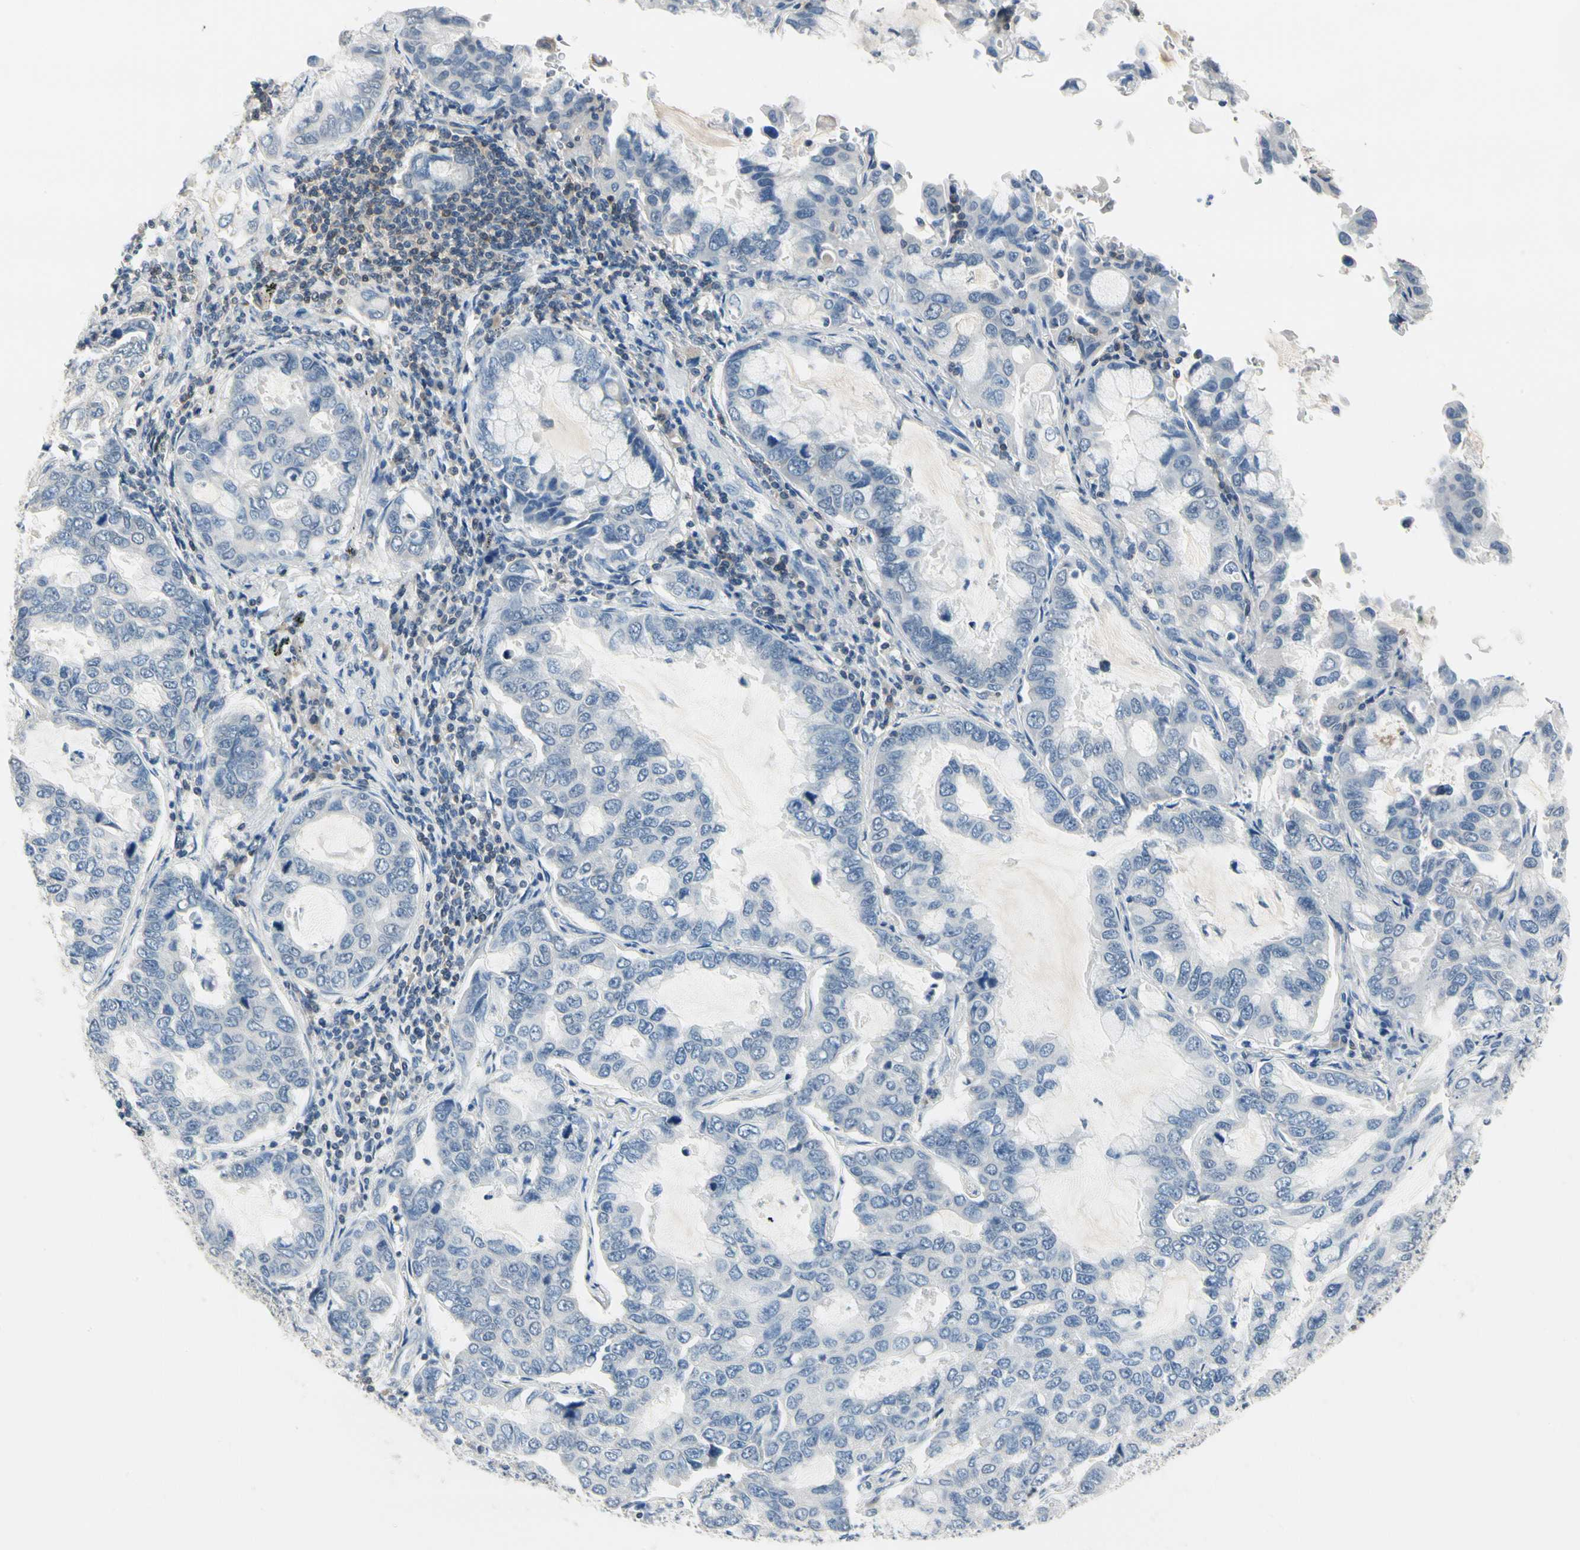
{"staining": {"intensity": "negative", "quantity": "none", "location": "none"}, "tissue": "lung cancer", "cell_type": "Tumor cells", "image_type": "cancer", "snomed": [{"axis": "morphology", "description": "Adenocarcinoma, NOS"}, {"axis": "topography", "description": "Lung"}], "caption": "High power microscopy histopathology image of an immunohistochemistry (IHC) micrograph of lung adenocarcinoma, revealing no significant staining in tumor cells.", "gene": "NFATC2", "patient": {"sex": "male", "age": 64}}